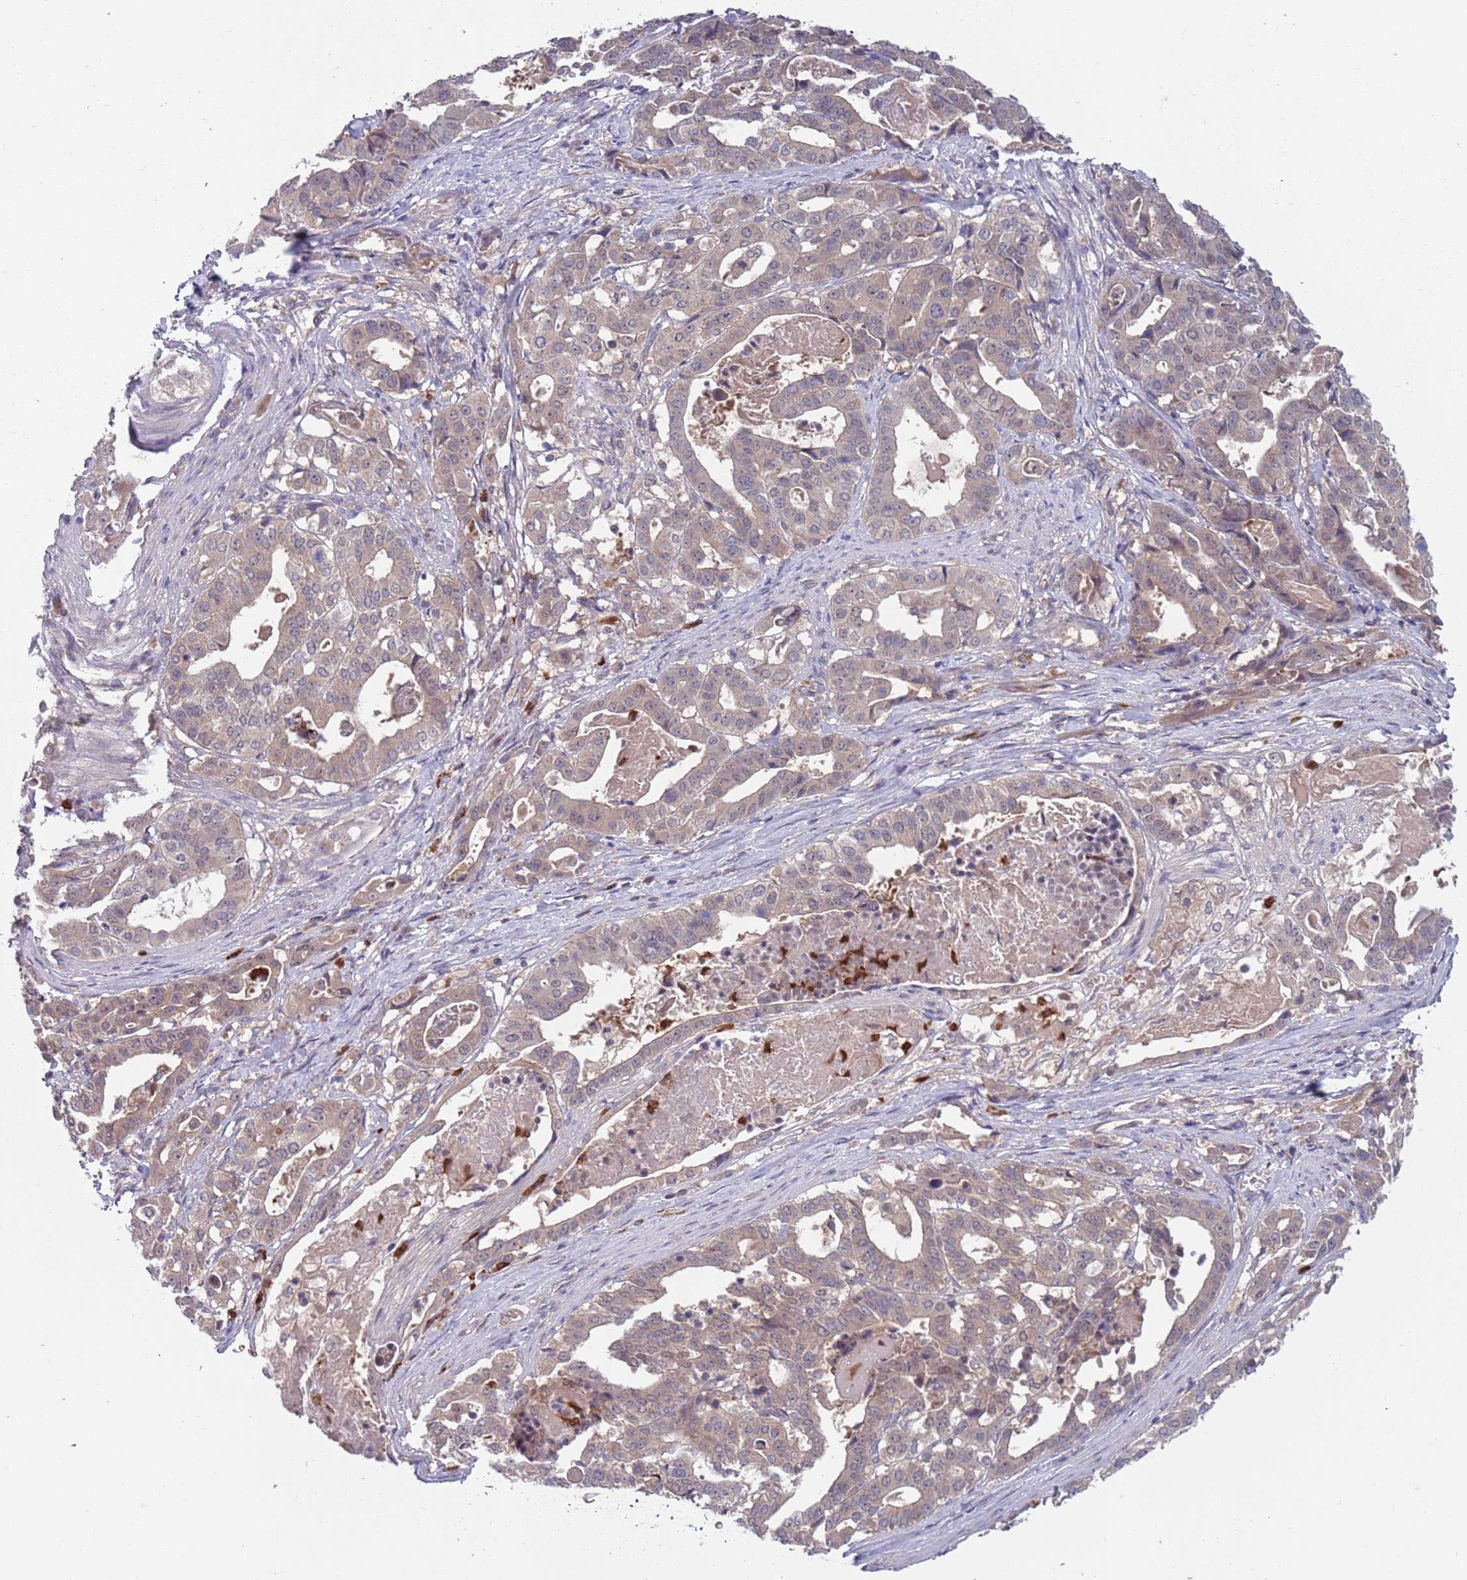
{"staining": {"intensity": "weak", "quantity": "<25%", "location": "cytoplasmic/membranous"}, "tissue": "stomach cancer", "cell_type": "Tumor cells", "image_type": "cancer", "snomed": [{"axis": "morphology", "description": "Adenocarcinoma, NOS"}, {"axis": "topography", "description": "Stomach"}], "caption": "This photomicrograph is of stomach cancer stained with immunohistochemistry to label a protein in brown with the nuclei are counter-stained blue. There is no staining in tumor cells.", "gene": "TYW1", "patient": {"sex": "male", "age": 48}}